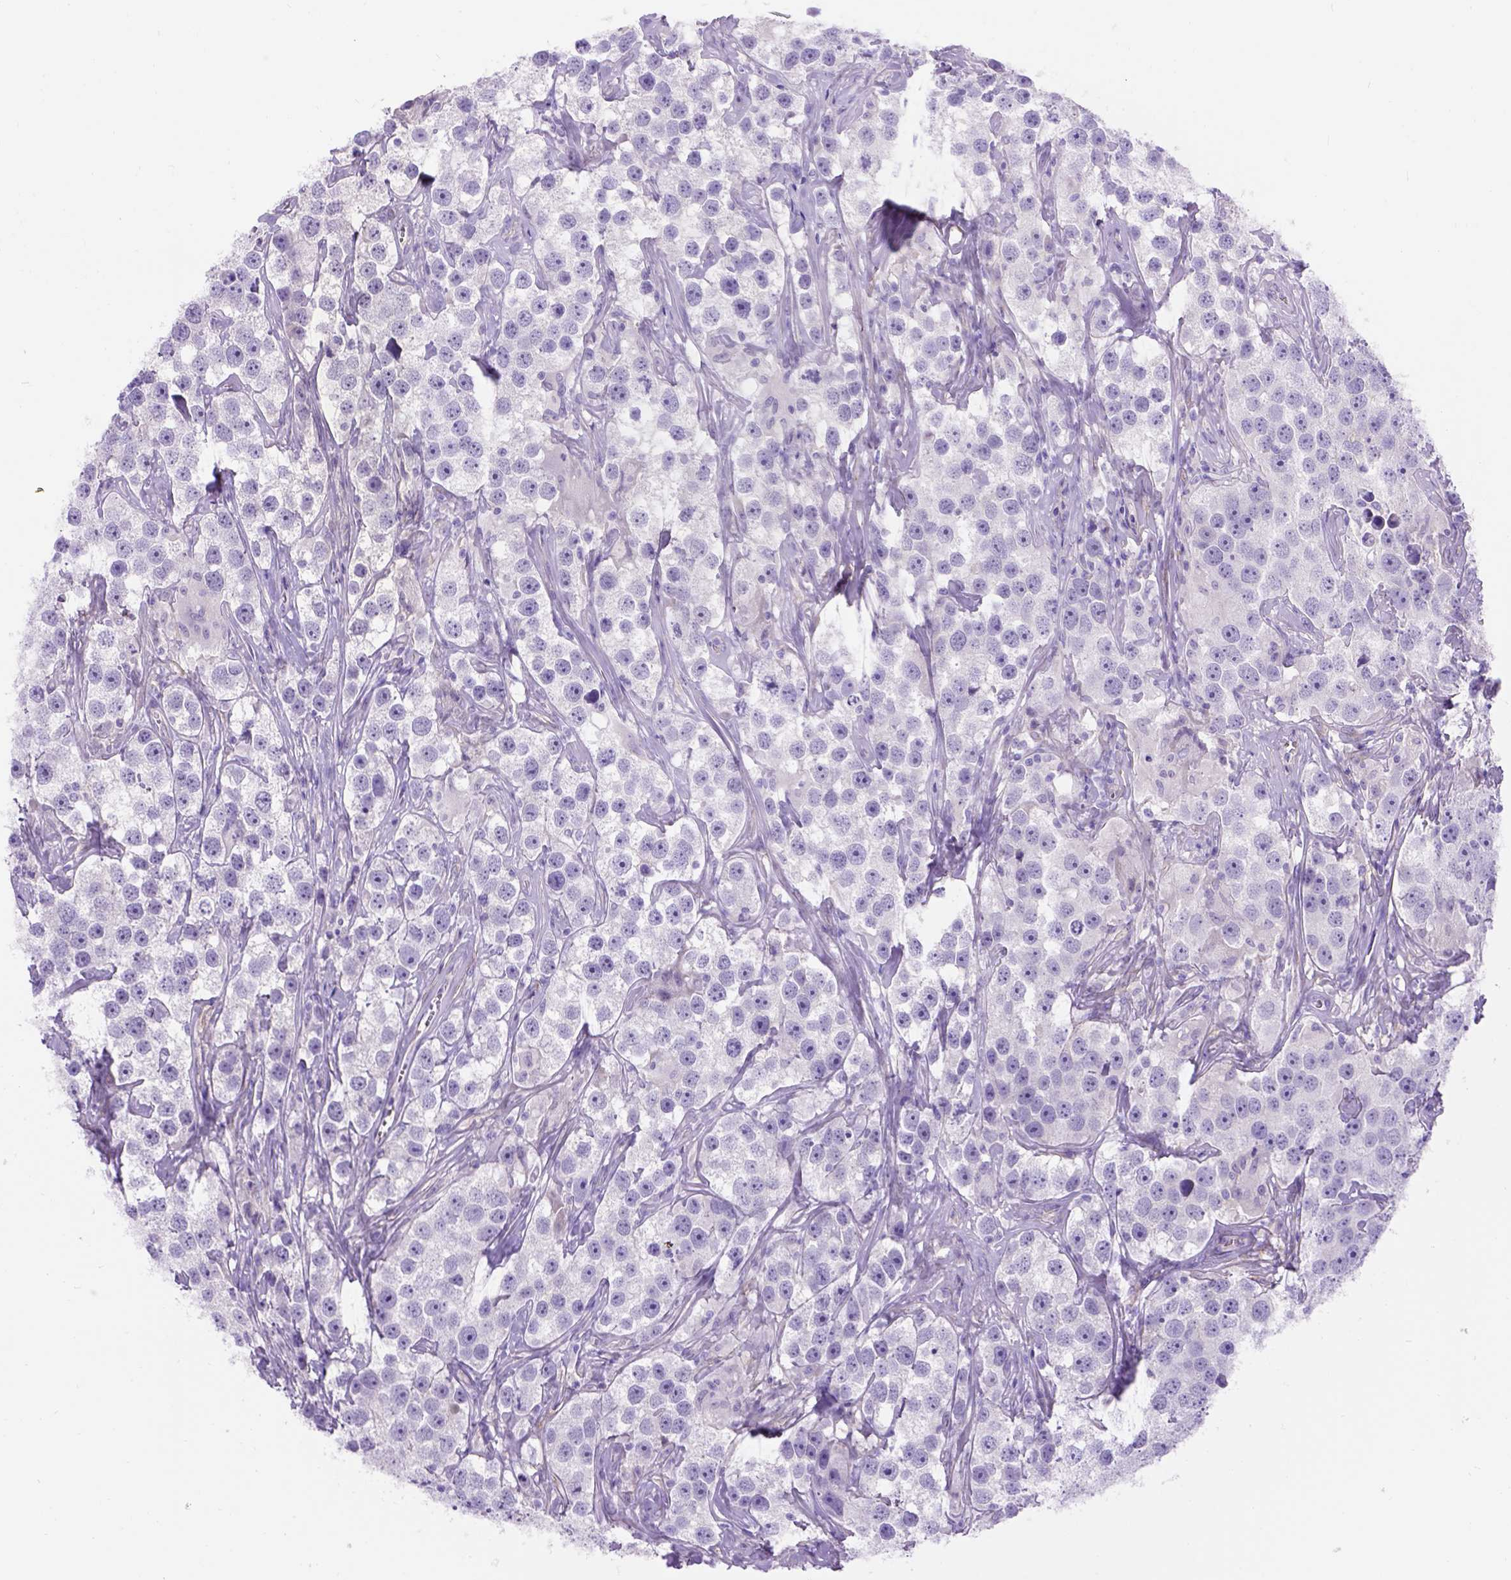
{"staining": {"intensity": "negative", "quantity": "none", "location": "none"}, "tissue": "testis cancer", "cell_type": "Tumor cells", "image_type": "cancer", "snomed": [{"axis": "morphology", "description": "Seminoma, NOS"}, {"axis": "topography", "description": "Testis"}], "caption": "Tumor cells are negative for brown protein staining in testis seminoma. (DAB (3,3'-diaminobenzidine) IHC, high magnification).", "gene": "EGFR", "patient": {"sex": "male", "age": 49}}